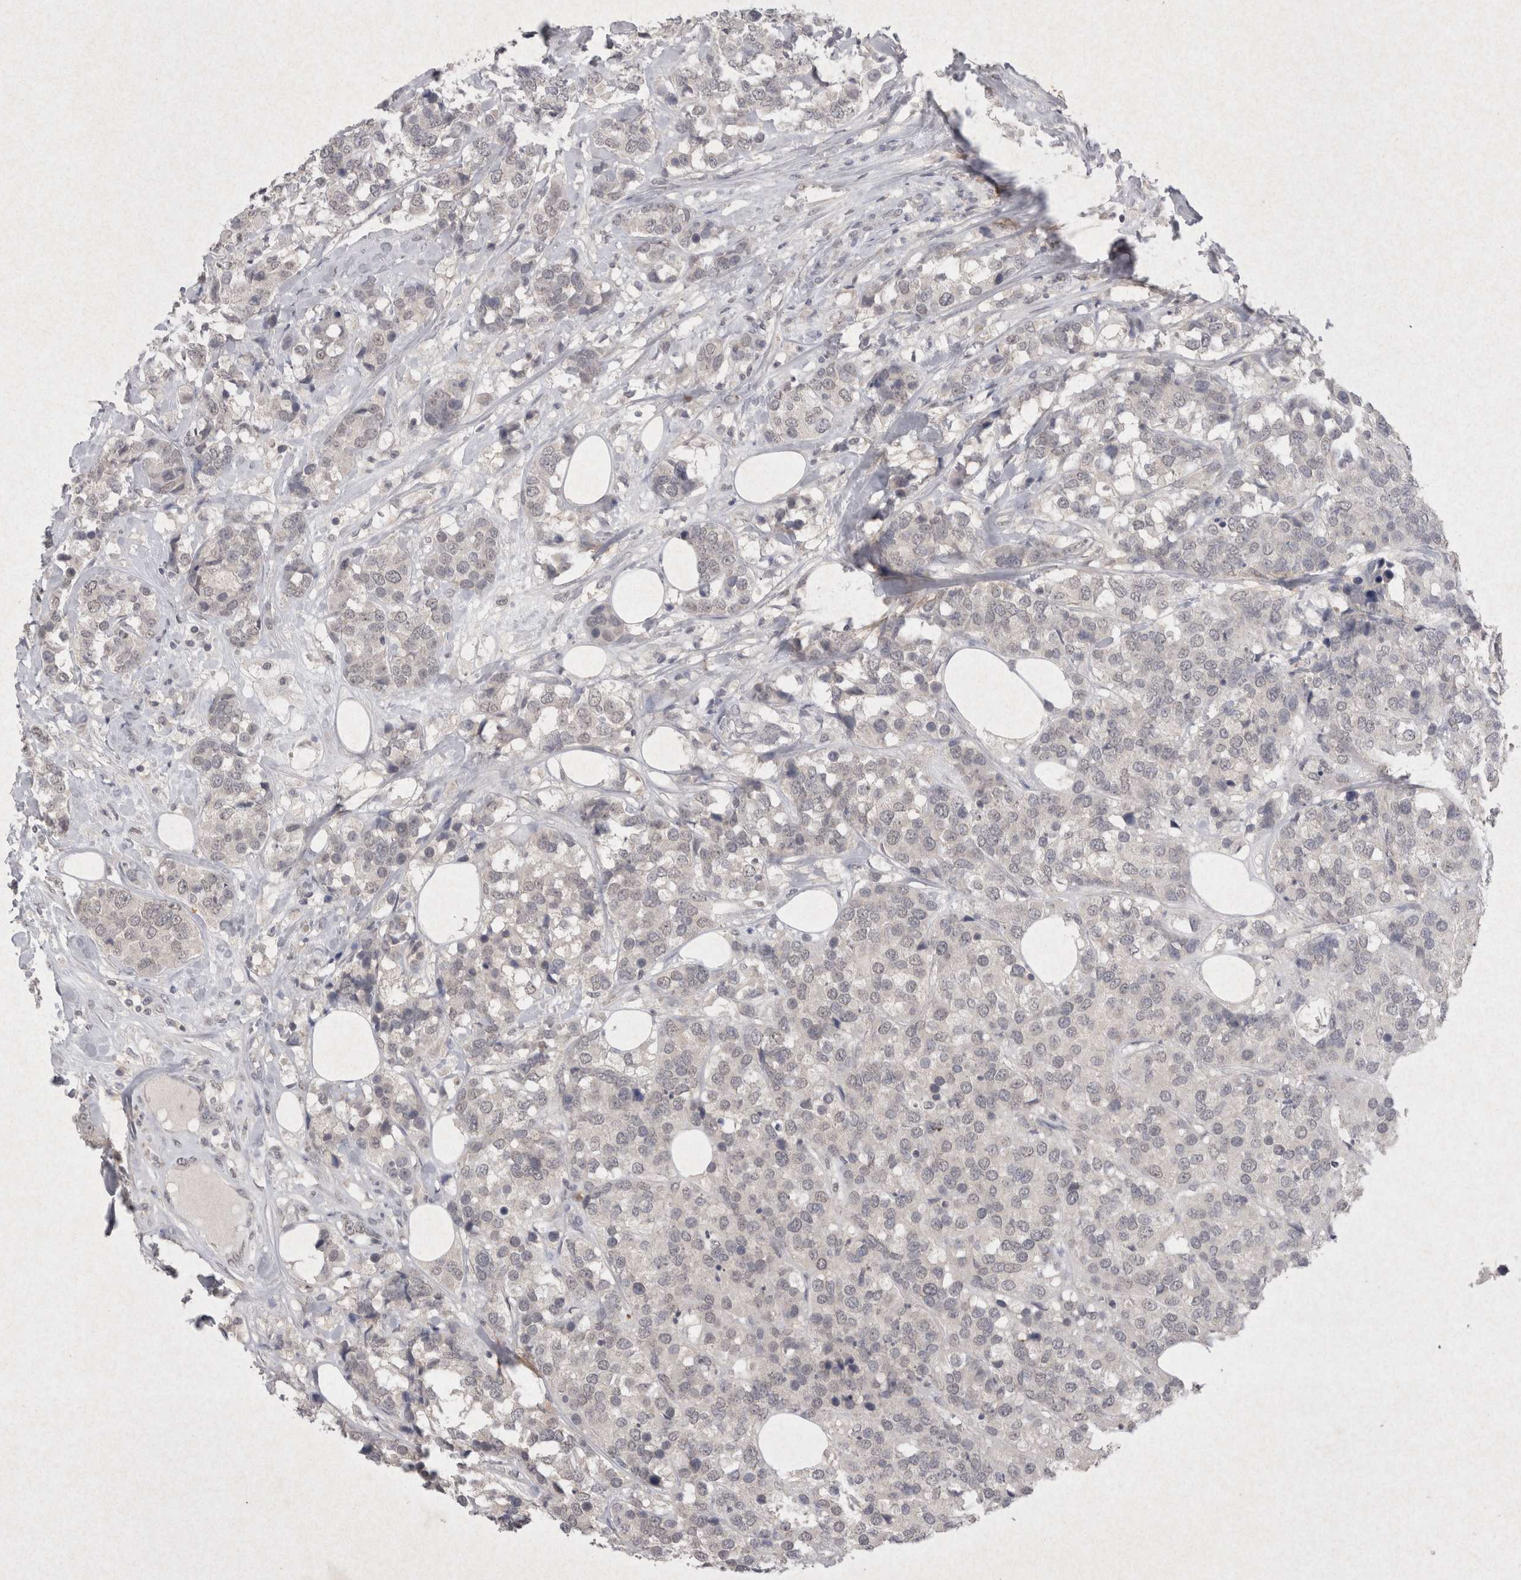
{"staining": {"intensity": "negative", "quantity": "none", "location": "none"}, "tissue": "breast cancer", "cell_type": "Tumor cells", "image_type": "cancer", "snomed": [{"axis": "morphology", "description": "Lobular carcinoma"}, {"axis": "topography", "description": "Breast"}], "caption": "Tumor cells are negative for brown protein staining in breast cancer.", "gene": "LYVE1", "patient": {"sex": "female", "age": 59}}